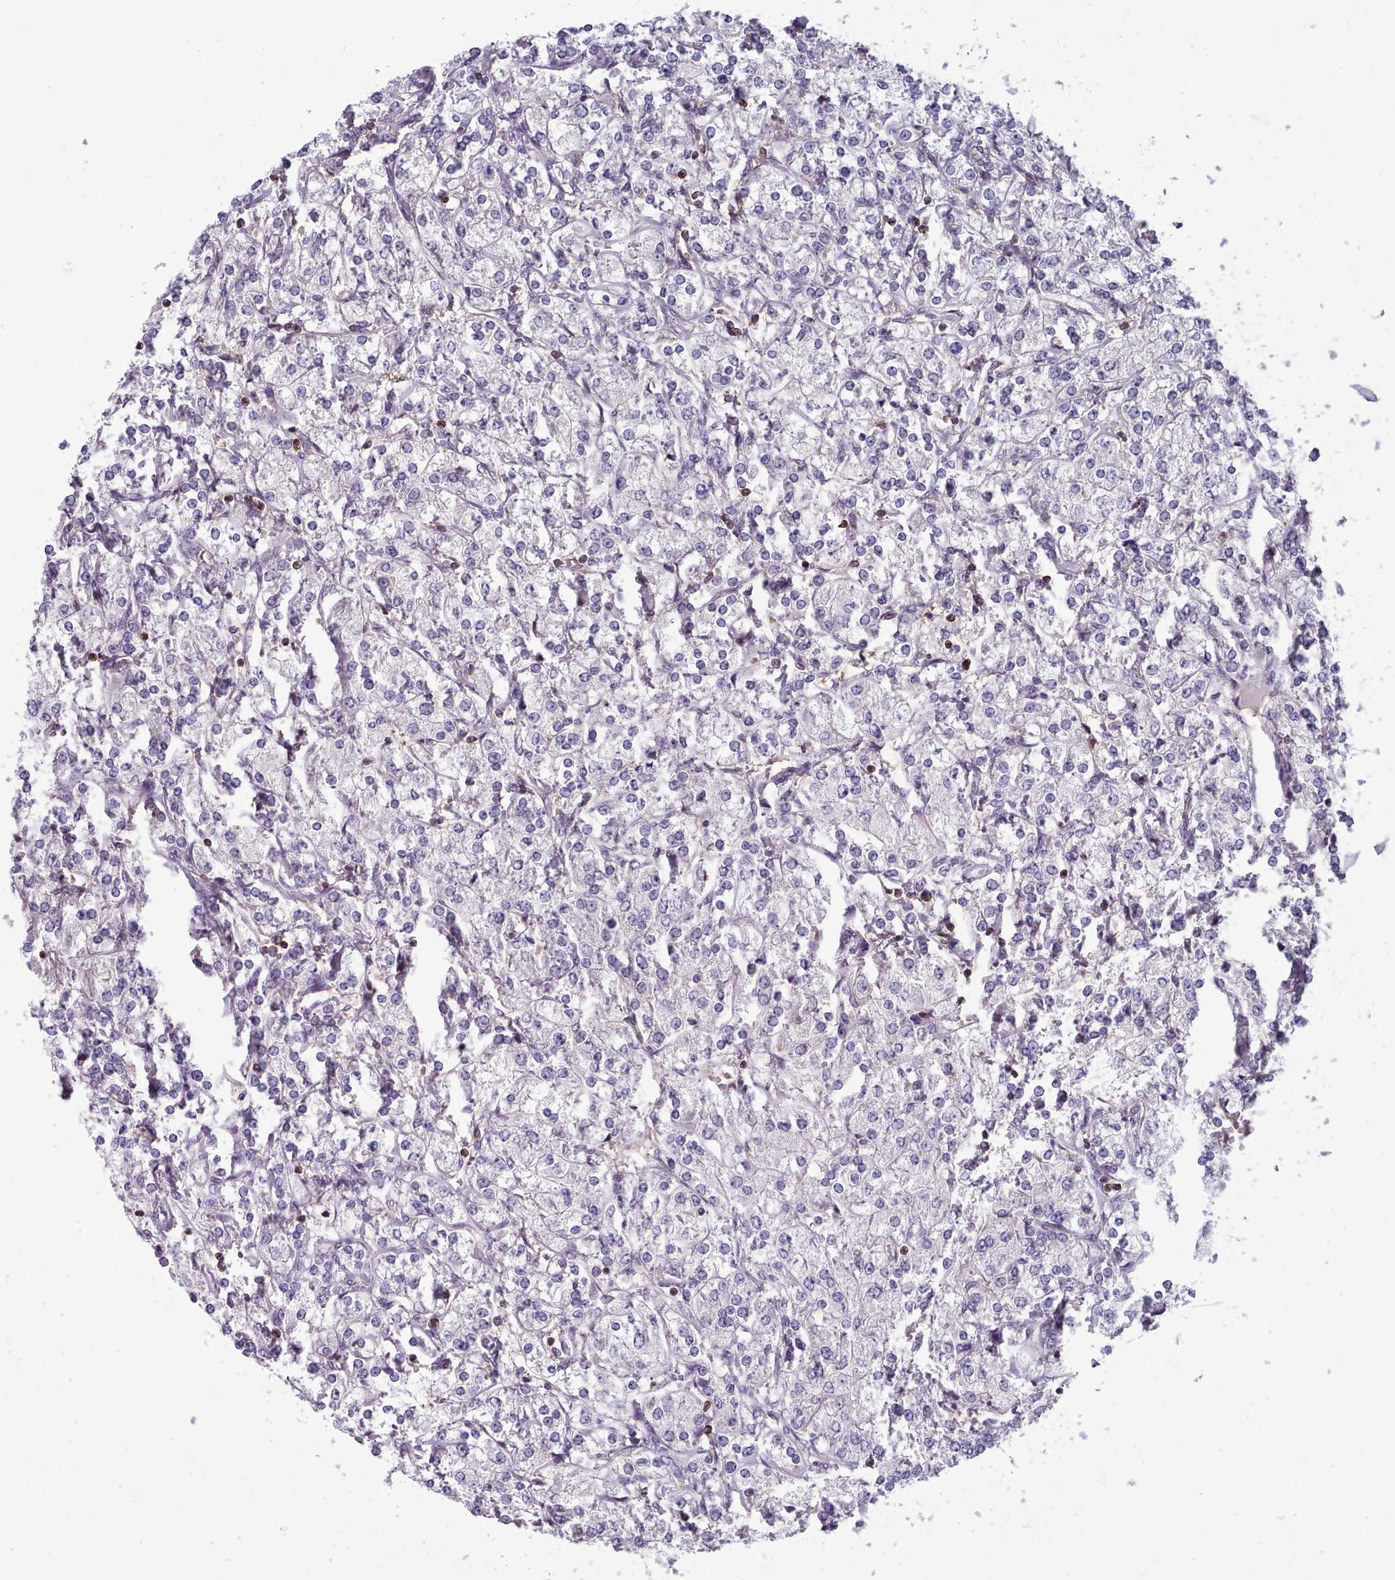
{"staining": {"intensity": "negative", "quantity": "none", "location": "none"}, "tissue": "renal cancer", "cell_type": "Tumor cells", "image_type": "cancer", "snomed": [{"axis": "morphology", "description": "Adenocarcinoma, NOS"}, {"axis": "topography", "description": "Kidney"}], "caption": "An image of renal adenocarcinoma stained for a protein demonstrates no brown staining in tumor cells. Nuclei are stained in blue.", "gene": "RAC2", "patient": {"sex": "male", "age": 77}}